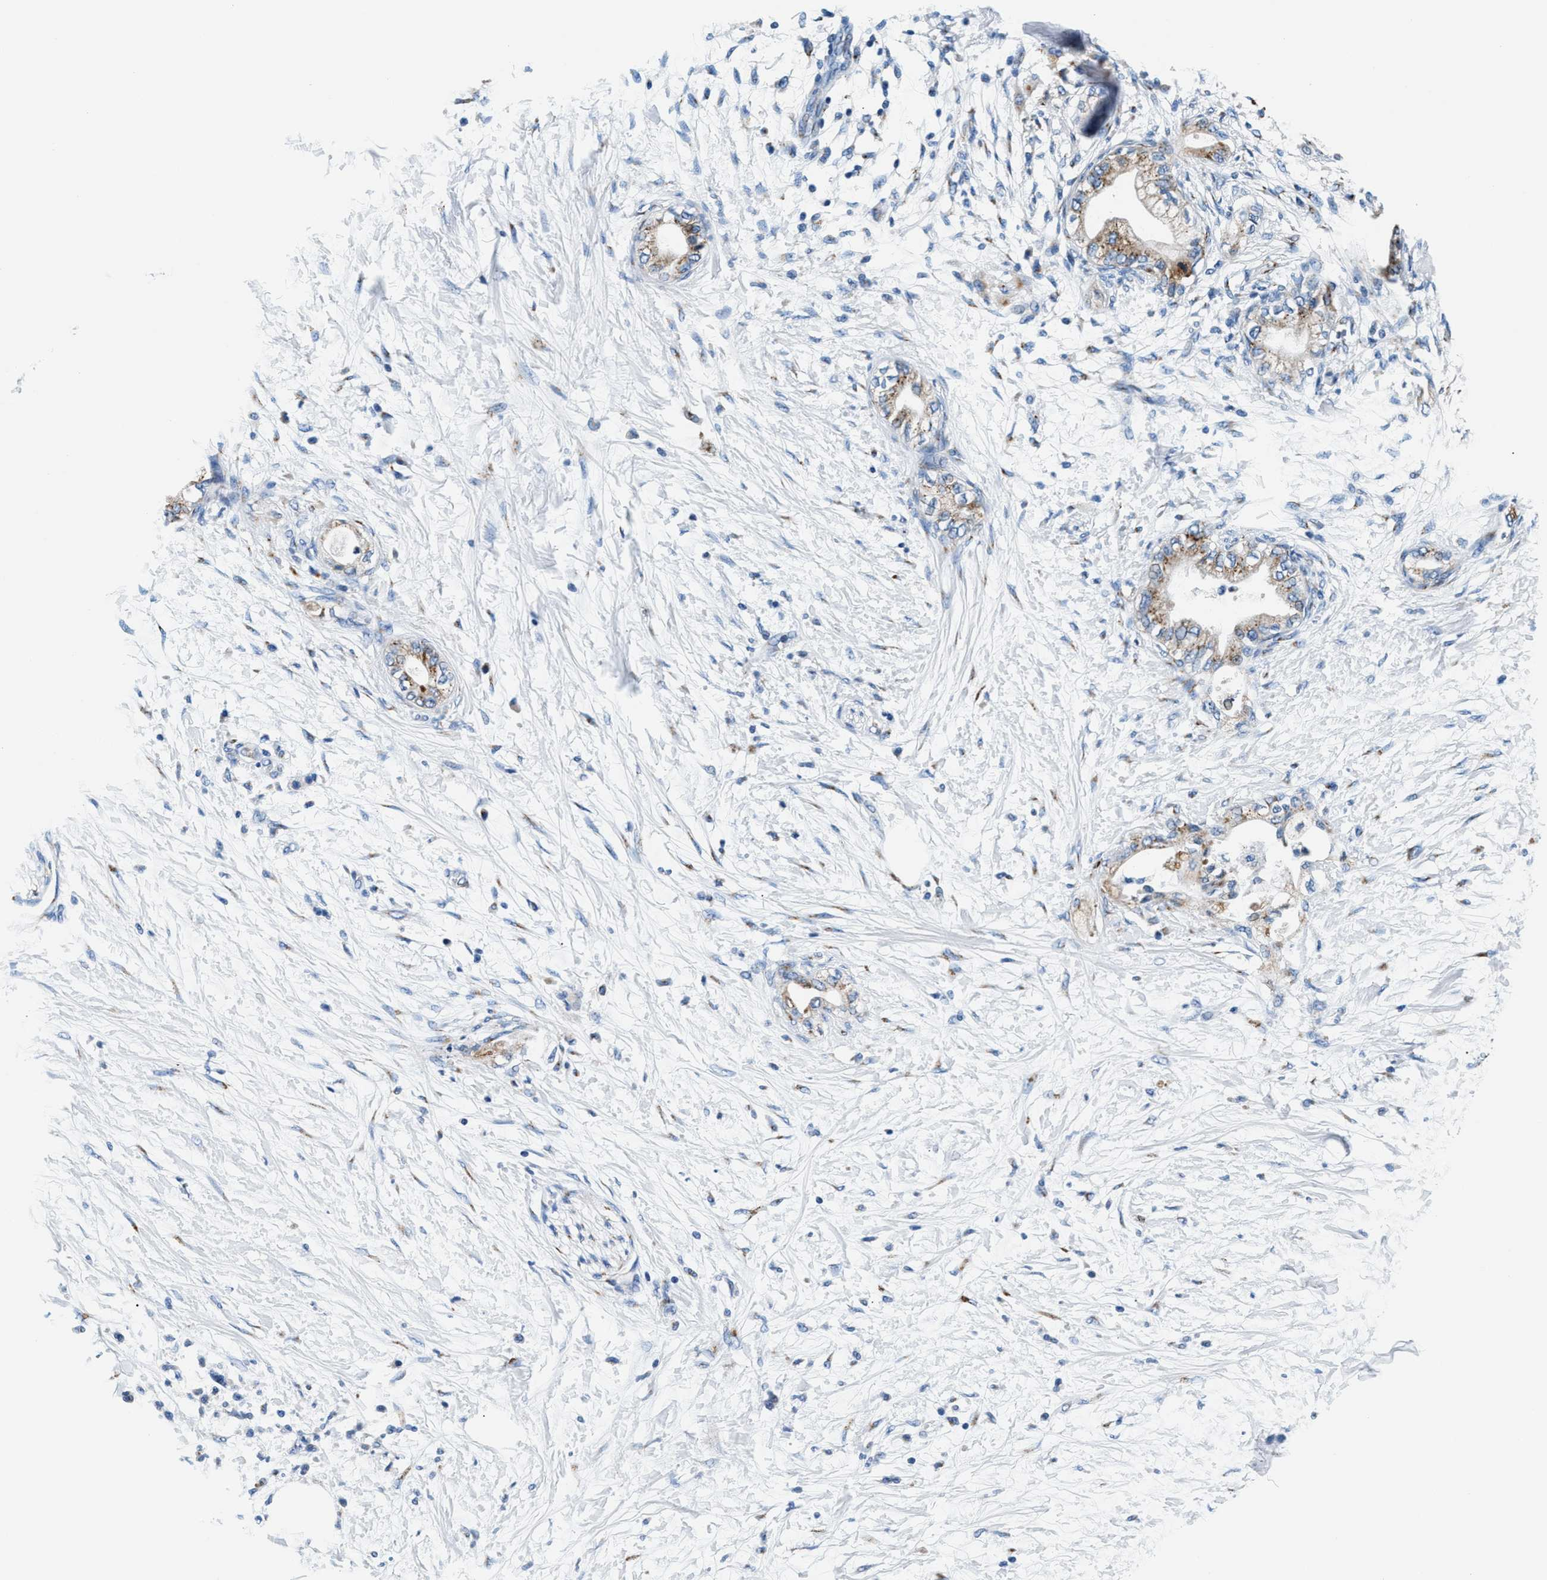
{"staining": {"intensity": "negative", "quantity": "none", "location": "none"}, "tissue": "adipose tissue", "cell_type": "Adipocytes", "image_type": "normal", "snomed": [{"axis": "morphology", "description": "Normal tissue, NOS"}, {"axis": "morphology", "description": "Adenocarcinoma, NOS"}, {"axis": "topography", "description": "Duodenum"}, {"axis": "topography", "description": "Peripheral nerve tissue"}], "caption": "Immunohistochemistry (IHC) micrograph of benign adipose tissue: adipose tissue stained with DAB exhibits no significant protein staining in adipocytes. (Stains: DAB (3,3'-diaminobenzidine) IHC with hematoxylin counter stain, Microscopy: brightfield microscopy at high magnification).", "gene": "VPS53", "patient": {"sex": "female", "age": 60}}